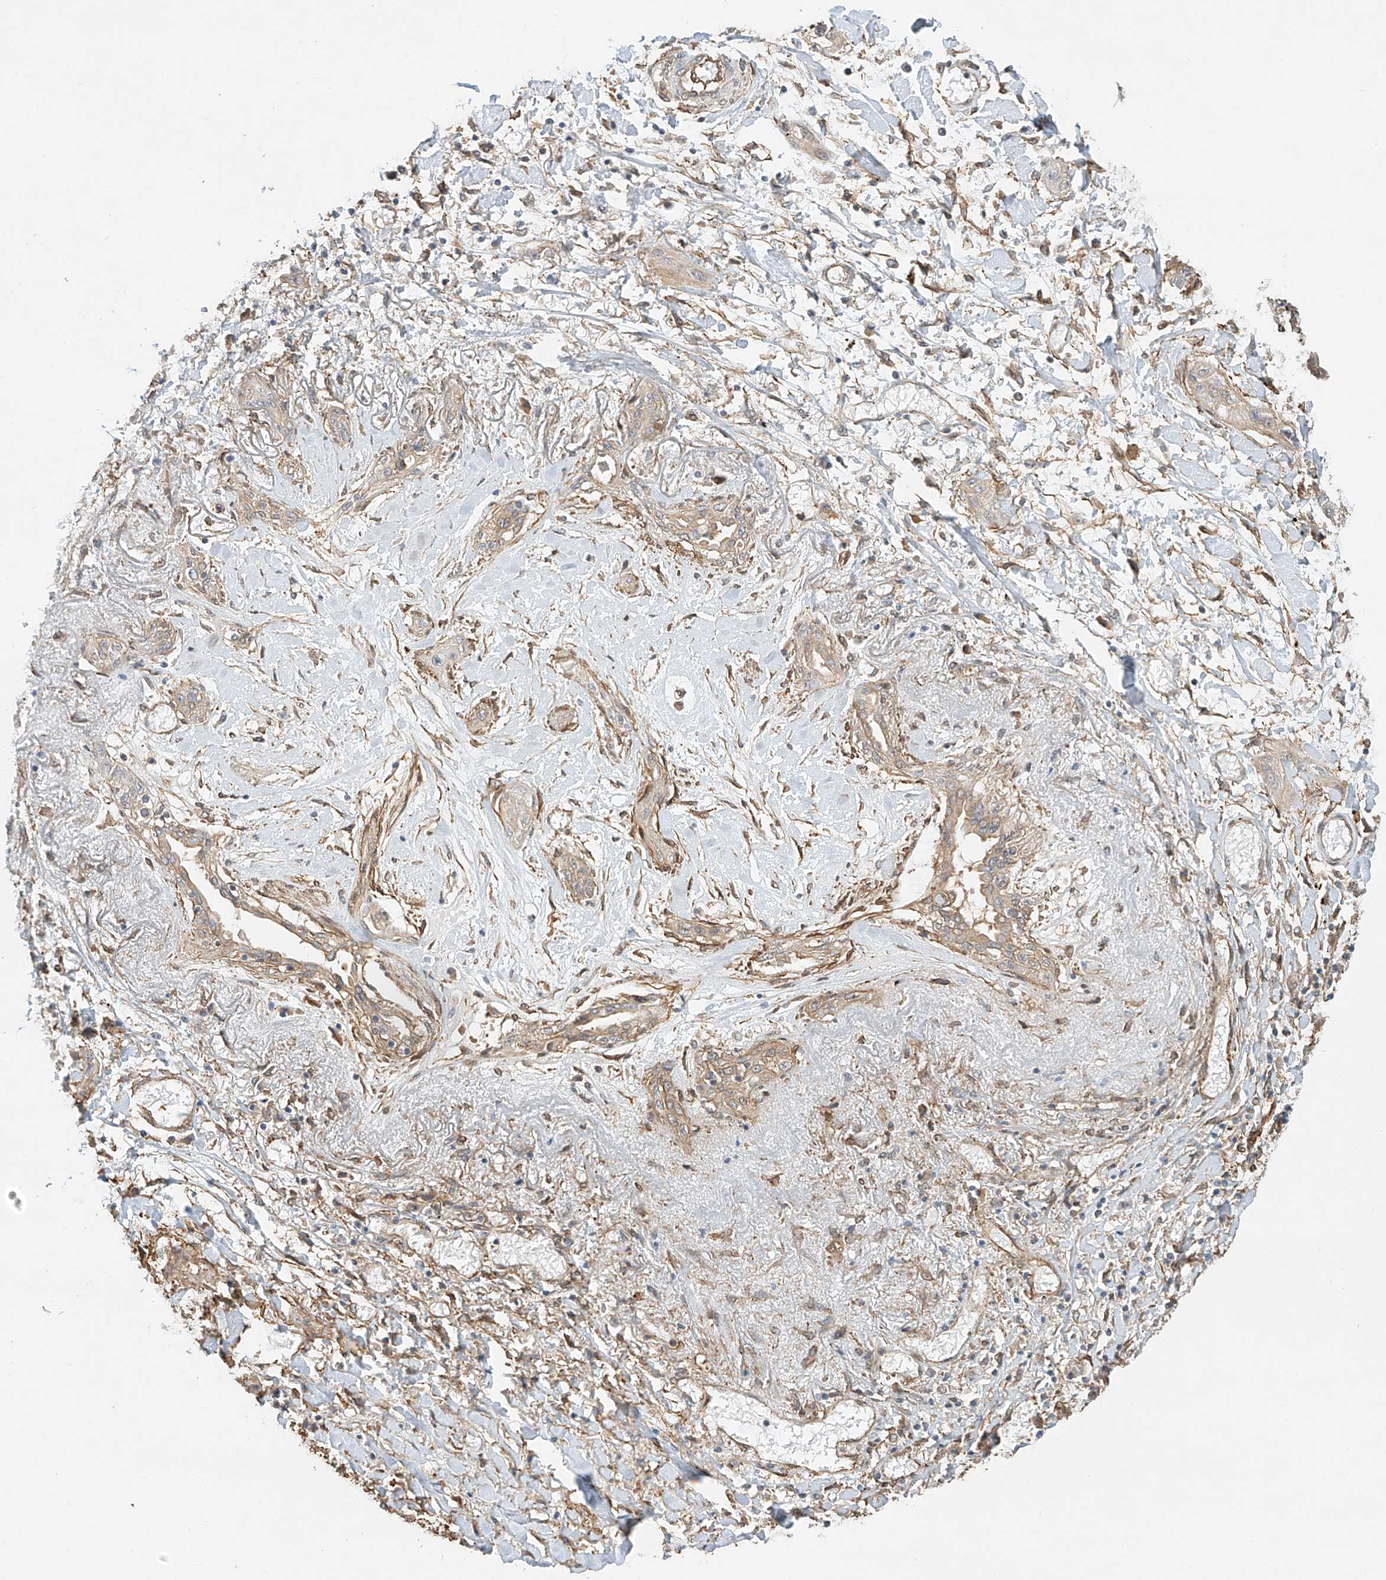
{"staining": {"intensity": "negative", "quantity": "none", "location": "none"}, "tissue": "lung cancer", "cell_type": "Tumor cells", "image_type": "cancer", "snomed": [{"axis": "morphology", "description": "Squamous cell carcinoma, NOS"}, {"axis": "topography", "description": "Lung"}], "caption": "Immunohistochemical staining of human lung cancer (squamous cell carcinoma) displays no significant staining in tumor cells. (IHC, brightfield microscopy, high magnification).", "gene": "CSMD3", "patient": {"sex": "female", "age": 47}}